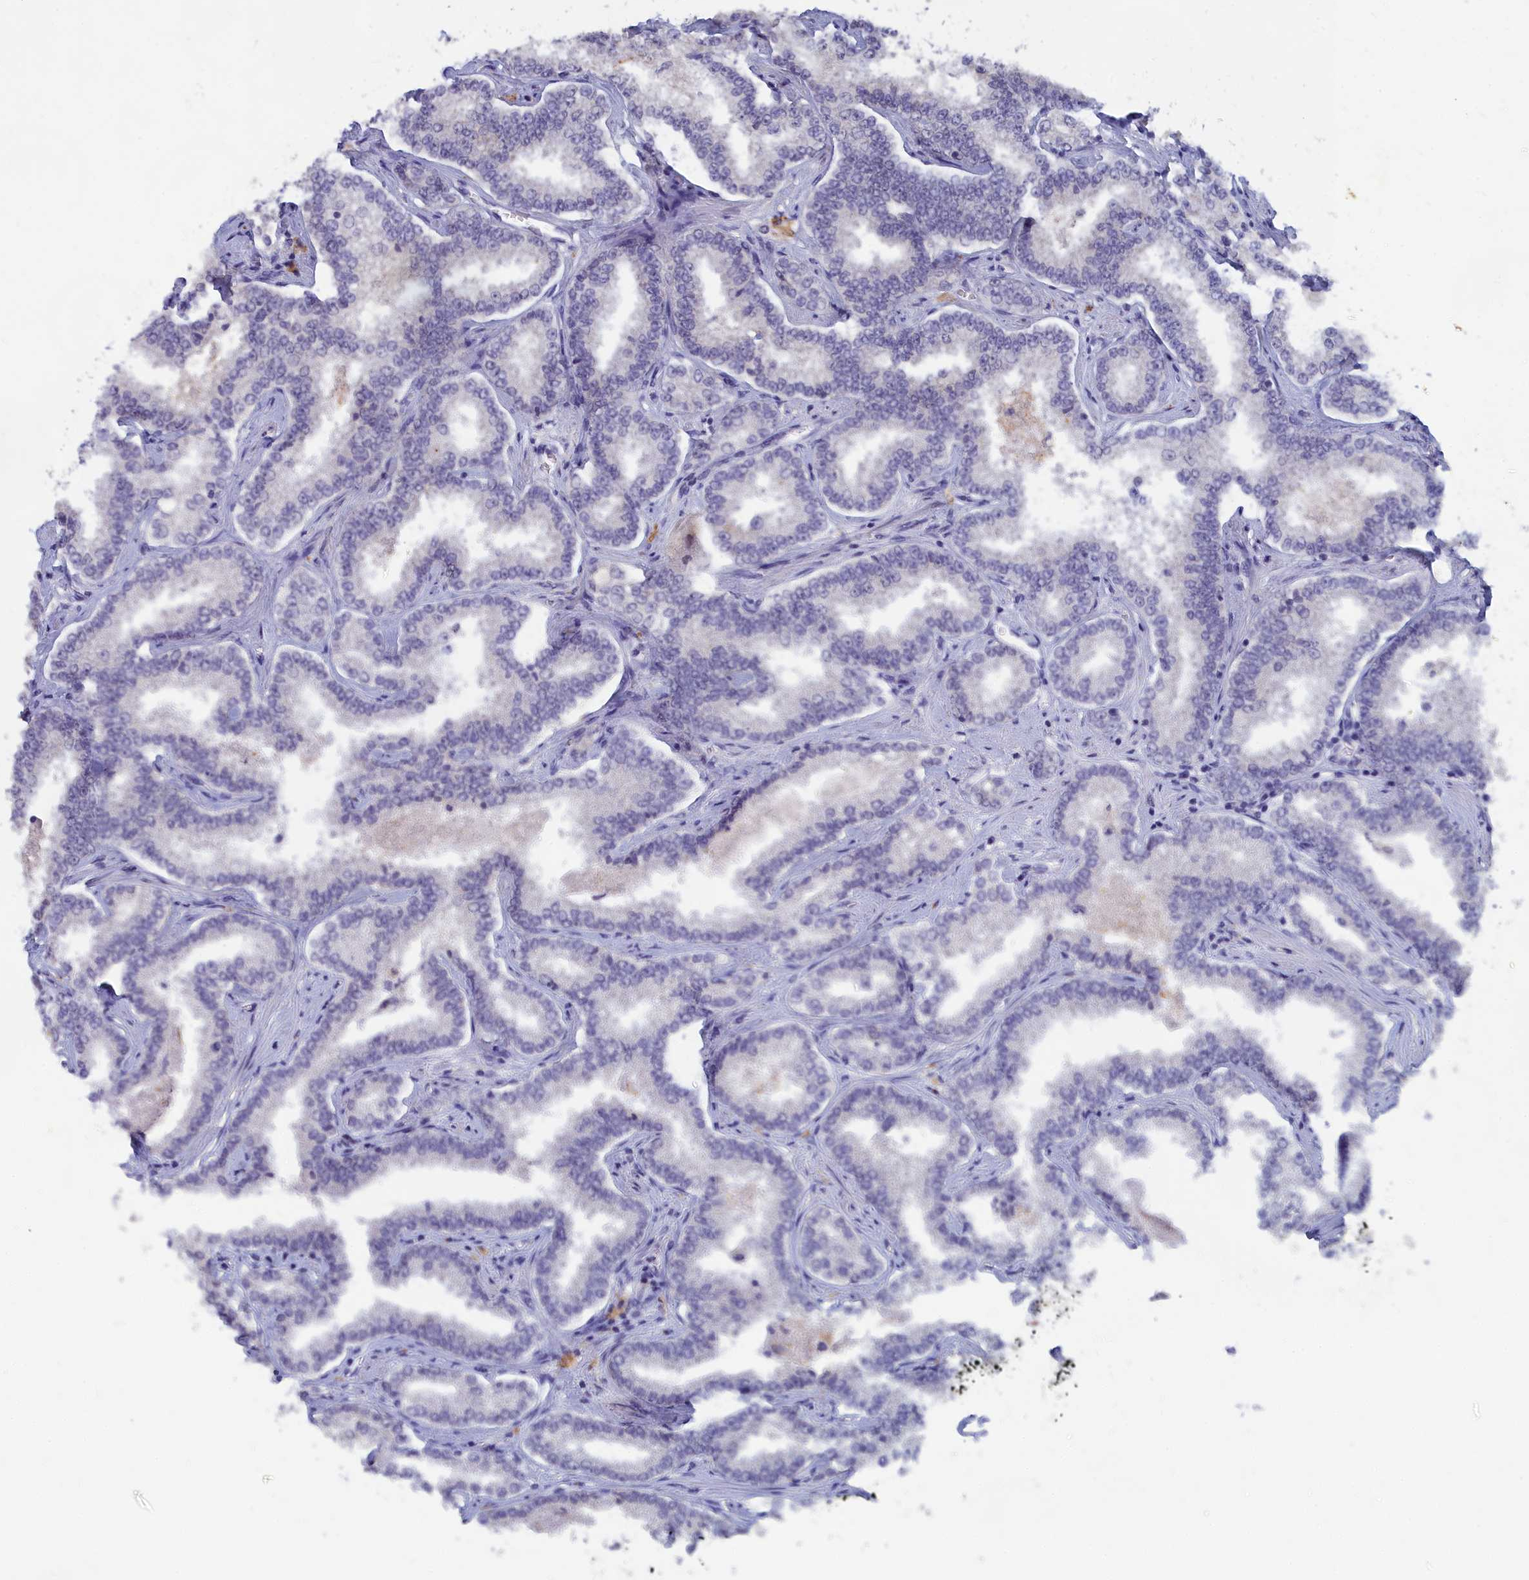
{"staining": {"intensity": "weak", "quantity": "<25%", "location": "cytoplasmic/membranous"}, "tissue": "prostate cancer", "cell_type": "Tumor cells", "image_type": "cancer", "snomed": [{"axis": "morphology", "description": "Normal tissue, NOS"}, {"axis": "morphology", "description": "Adenocarcinoma, High grade"}, {"axis": "topography", "description": "Prostate"}], "caption": "Prostate high-grade adenocarcinoma was stained to show a protein in brown. There is no significant positivity in tumor cells. (DAB (3,3'-diaminobenzidine) immunohistochemistry visualized using brightfield microscopy, high magnification).", "gene": "LRIF1", "patient": {"sex": "male", "age": 83}}